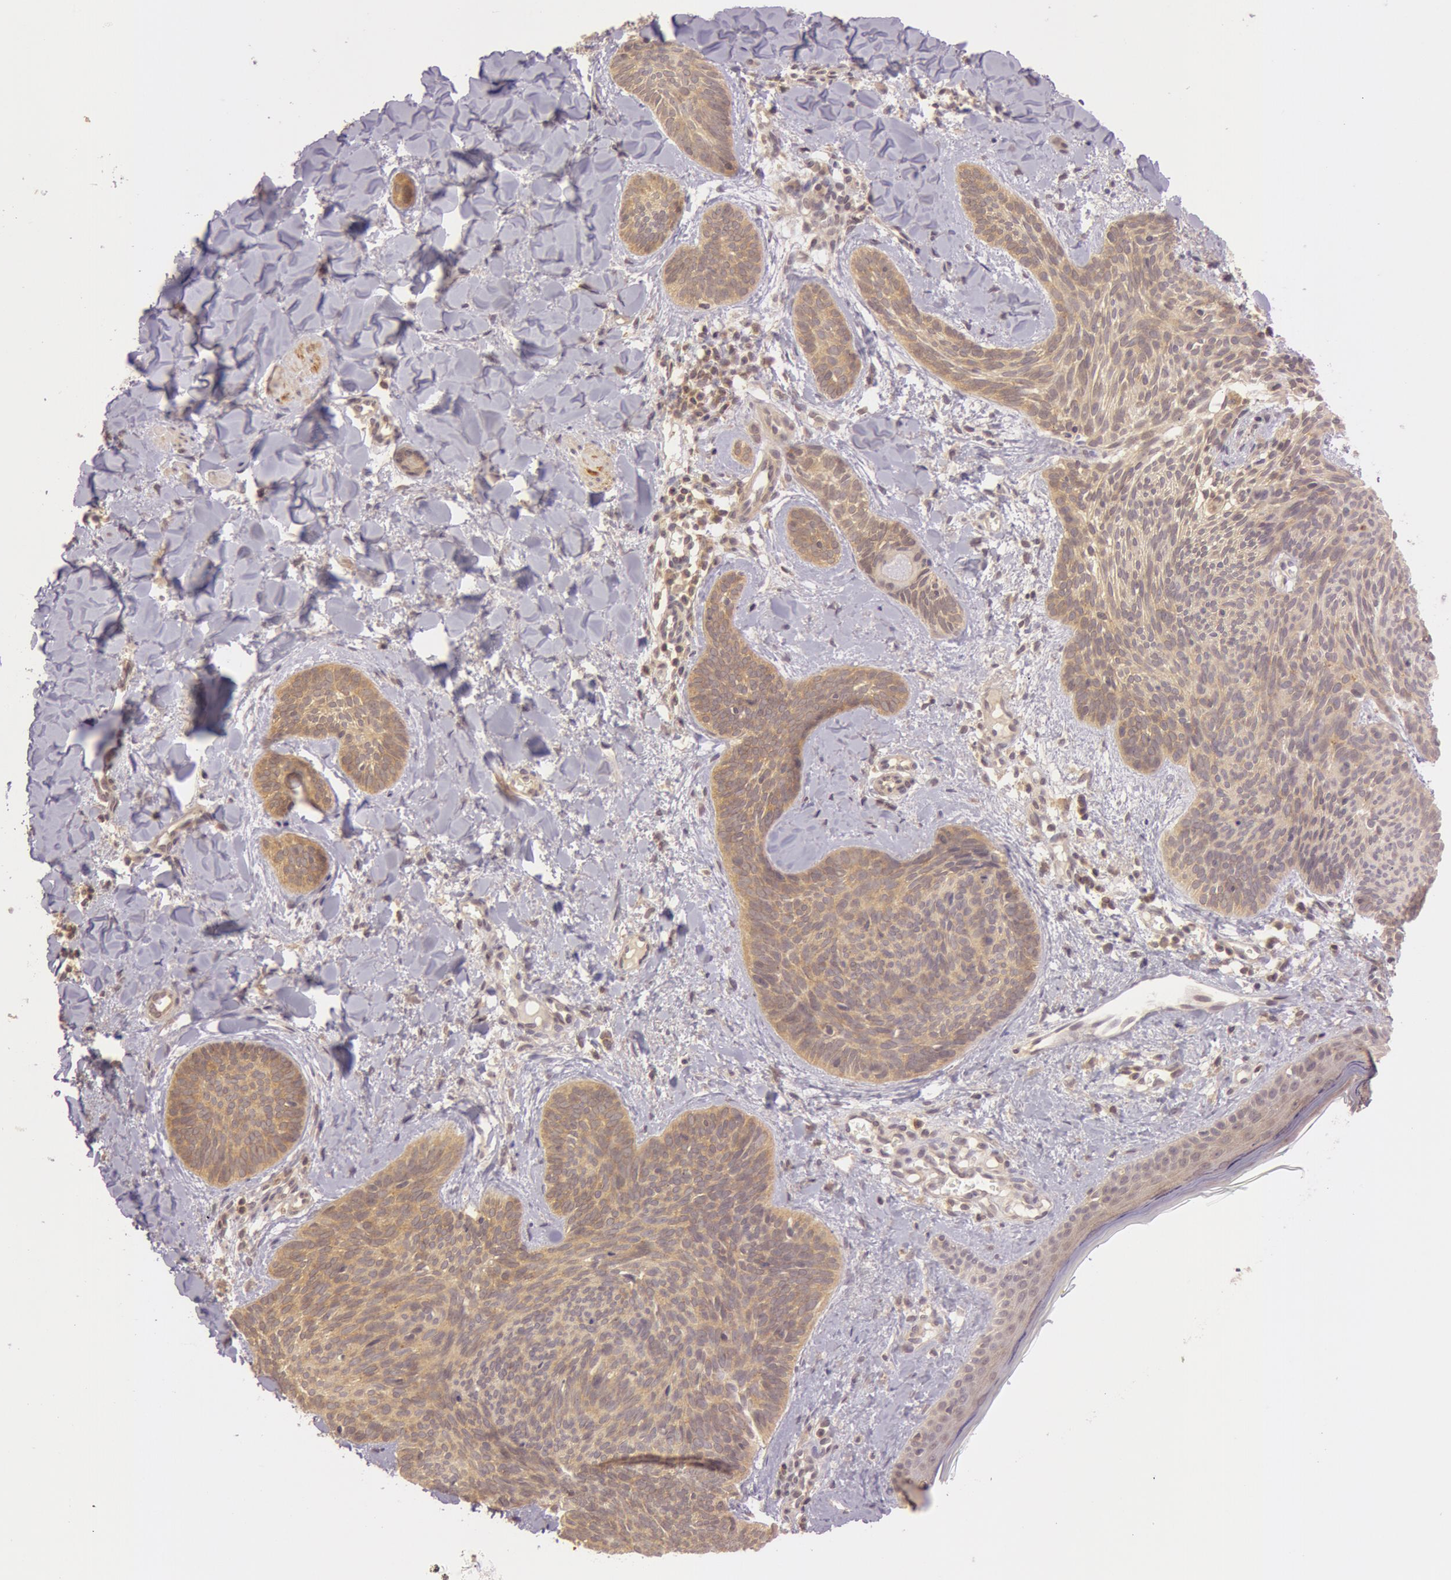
{"staining": {"intensity": "weak", "quantity": ">75%", "location": "cytoplasmic/membranous"}, "tissue": "skin cancer", "cell_type": "Tumor cells", "image_type": "cancer", "snomed": [{"axis": "morphology", "description": "Basal cell carcinoma"}, {"axis": "topography", "description": "Skin"}], "caption": "Immunohistochemical staining of skin cancer reveals low levels of weak cytoplasmic/membranous protein expression in about >75% of tumor cells.", "gene": "ATG2B", "patient": {"sex": "female", "age": 81}}